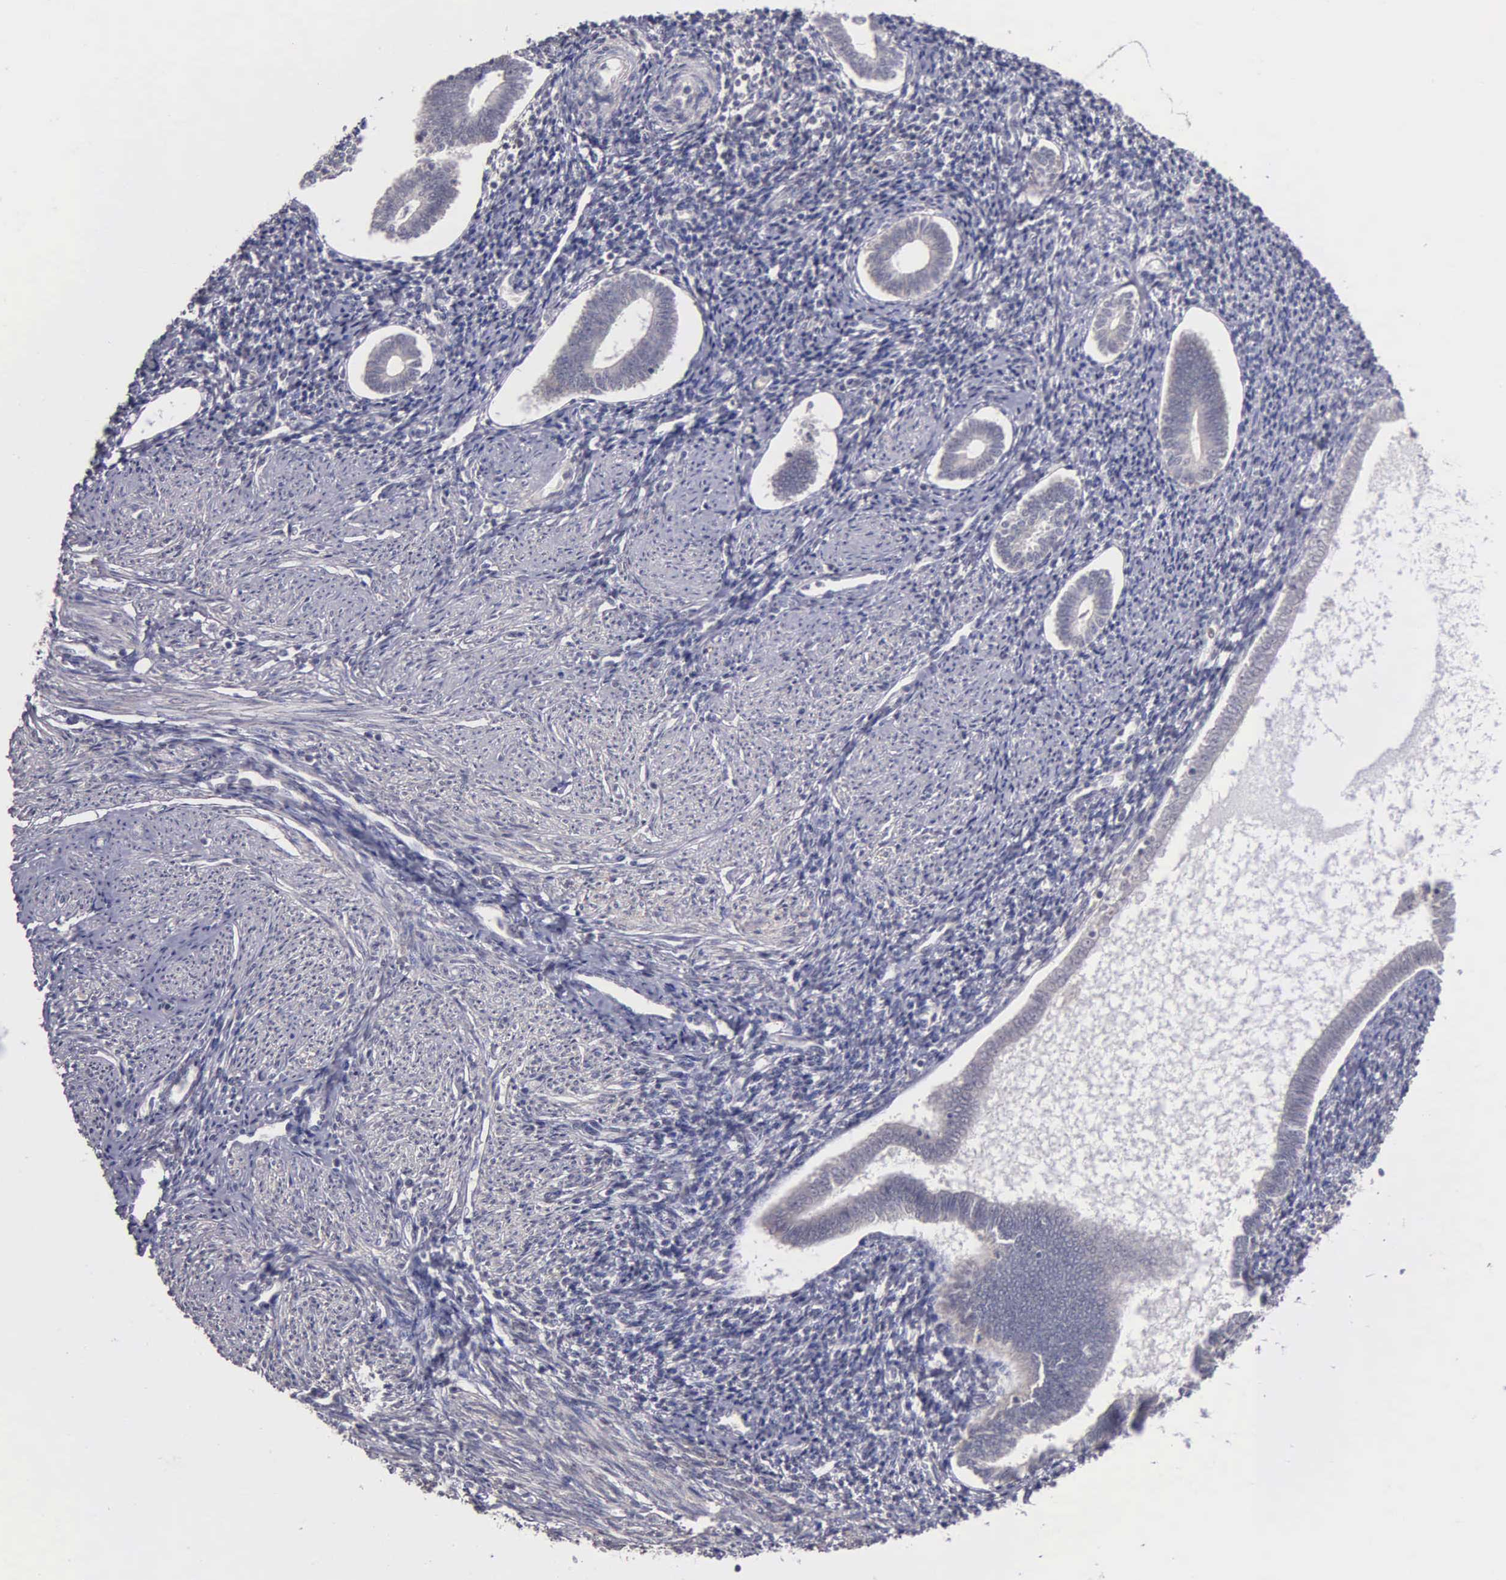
{"staining": {"intensity": "negative", "quantity": "none", "location": "none"}, "tissue": "endometrium", "cell_type": "Cells in endometrial stroma", "image_type": "normal", "snomed": [{"axis": "morphology", "description": "Normal tissue, NOS"}, {"axis": "topography", "description": "Endometrium"}], "caption": "Immunohistochemistry micrograph of unremarkable human endometrium stained for a protein (brown), which displays no expression in cells in endometrial stroma. (Stains: DAB immunohistochemistry with hematoxylin counter stain, Microscopy: brightfield microscopy at high magnification).", "gene": "BRD1", "patient": {"sex": "female", "age": 52}}